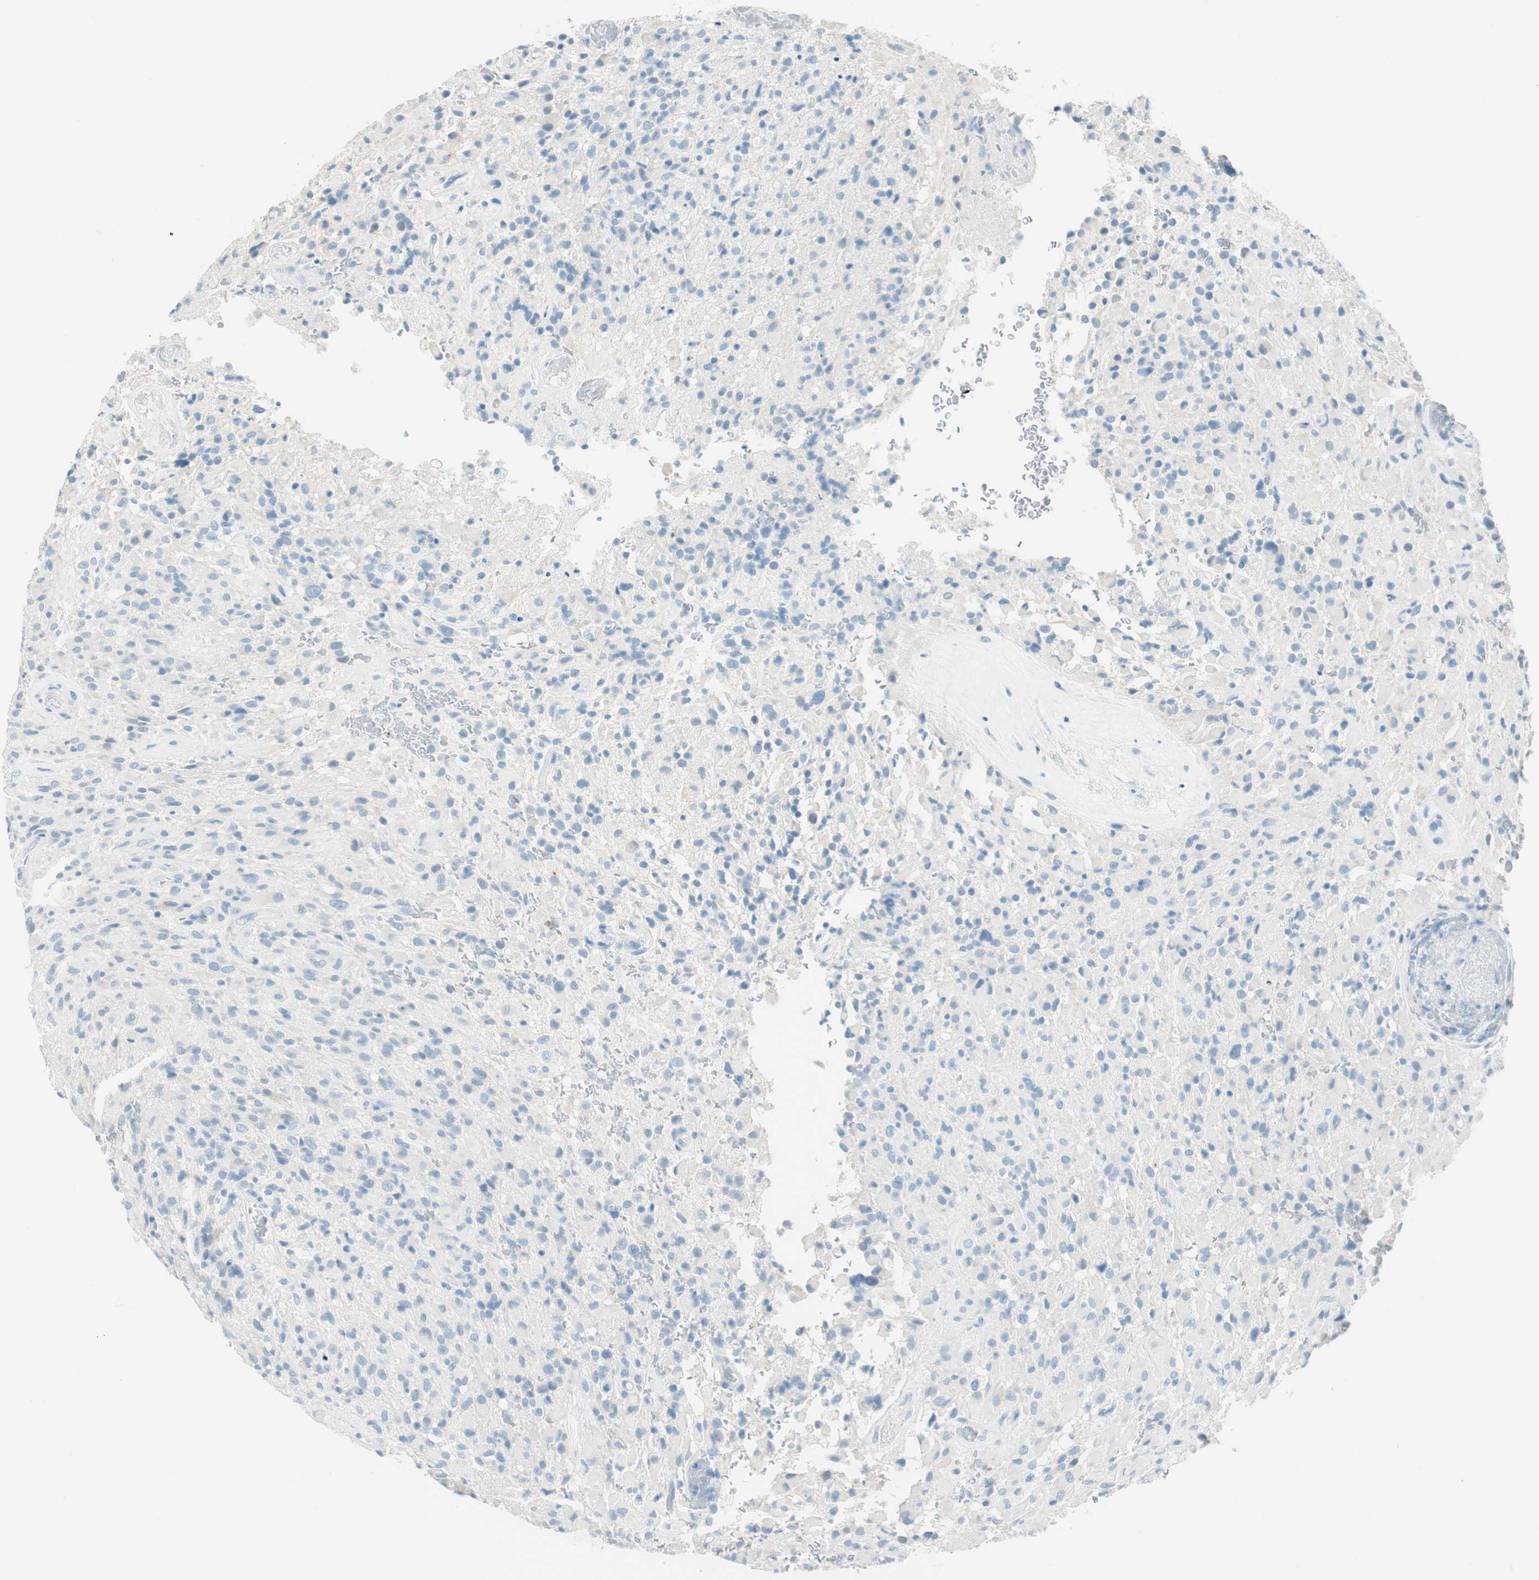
{"staining": {"intensity": "negative", "quantity": "none", "location": "none"}, "tissue": "glioma", "cell_type": "Tumor cells", "image_type": "cancer", "snomed": [{"axis": "morphology", "description": "Glioma, malignant, High grade"}, {"axis": "topography", "description": "Brain"}], "caption": "This is a histopathology image of immunohistochemistry (IHC) staining of malignant high-grade glioma, which shows no positivity in tumor cells. The staining is performed using DAB (3,3'-diaminobenzidine) brown chromogen with nuclei counter-stained in using hematoxylin.", "gene": "TNFRSF13C", "patient": {"sex": "male", "age": 71}}